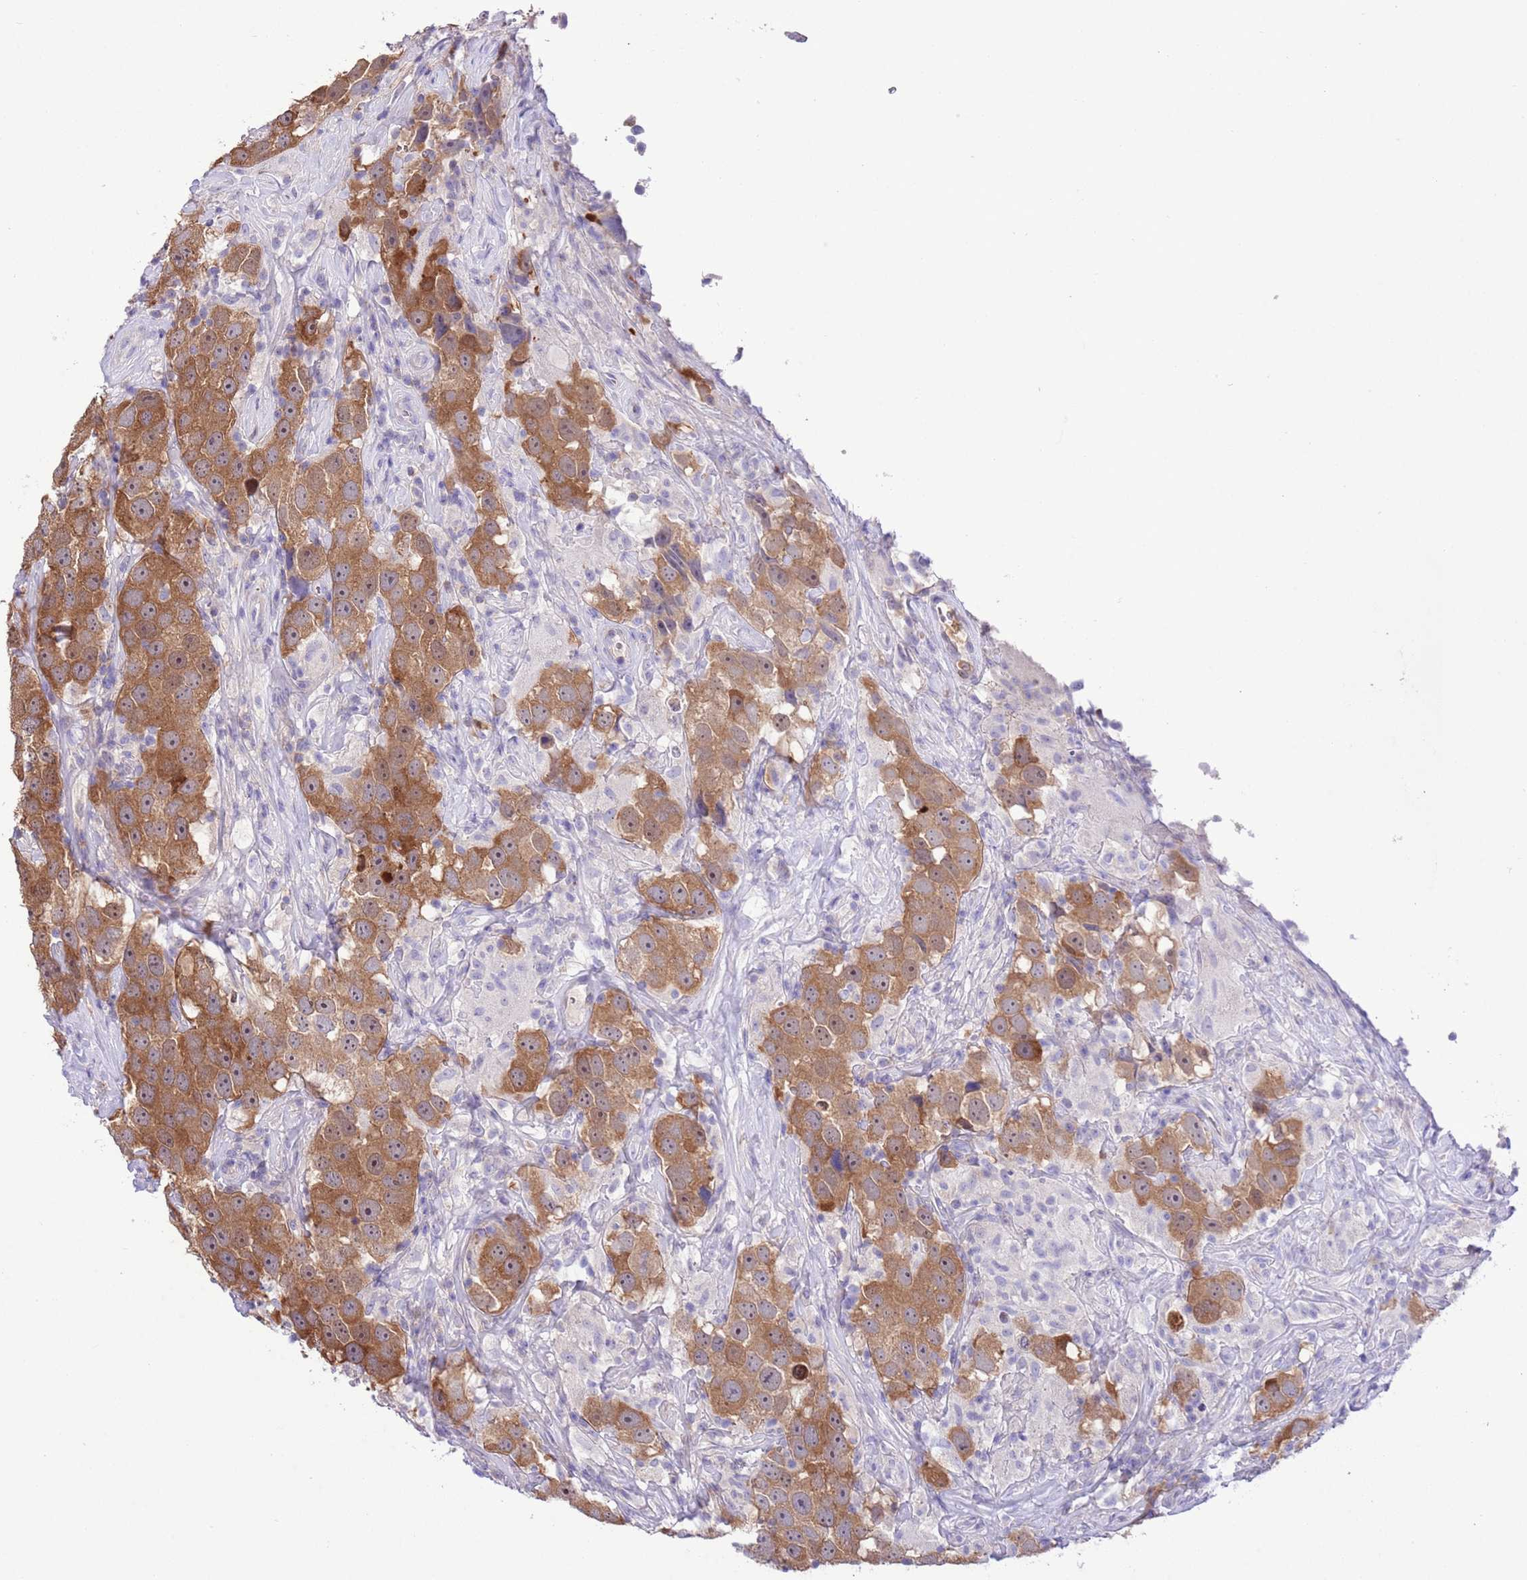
{"staining": {"intensity": "moderate", "quantity": ">75%", "location": "cytoplasmic/membranous"}, "tissue": "testis cancer", "cell_type": "Tumor cells", "image_type": "cancer", "snomed": [{"axis": "morphology", "description": "Seminoma, NOS"}, {"axis": "topography", "description": "Testis"}], "caption": "IHC of testis cancer reveals medium levels of moderate cytoplasmic/membranous positivity in about >75% of tumor cells.", "gene": "PRR32", "patient": {"sex": "male", "age": 49}}